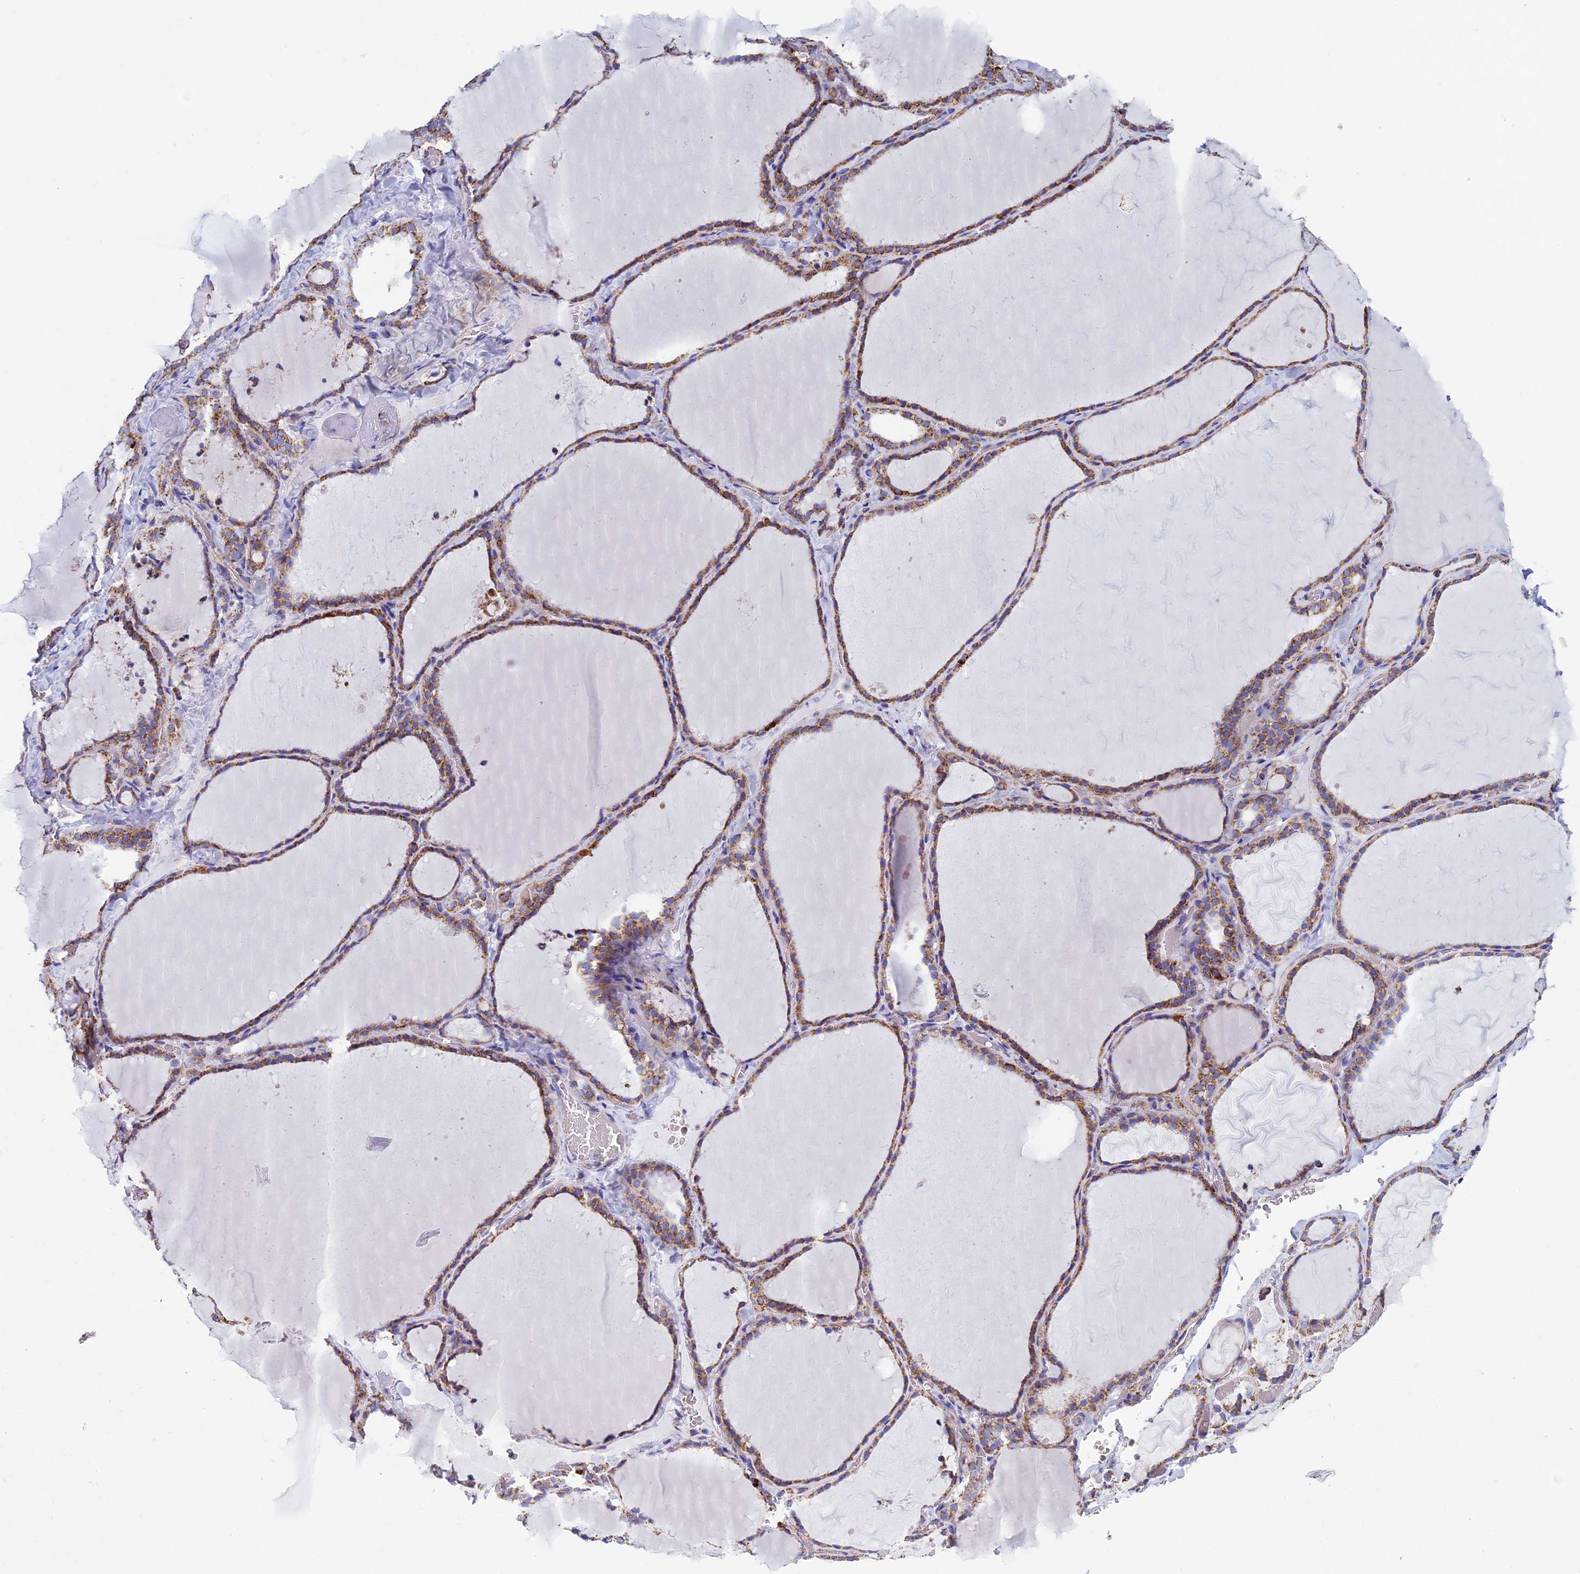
{"staining": {"intensity": "moderate", "quantity": ">75%", "location": "cytoplasmic/membranous"}, "tissue": "thyroid gland", "cell_type": "Glandular cells", "image_type": "normal", "snomed": [{"axis": "morphology", "description": "Normal tissue, NOS"}, {"axis": "topography", "description": "Thyroid gland"}], "caption": "Brown immunohistochemical staining in benign thyroid gland displays moderate cytoplasmic/membranous expression in approximately >75% of glandular cells. The staining is performed using DAB (3,3'-diaminobenzidine) brown chromogen to label protein expression. The nuclei are counter-stained blue using hematoxylin.", "gene": "UQCRFS1", "patient": {"sex": "female", "age": 22}}